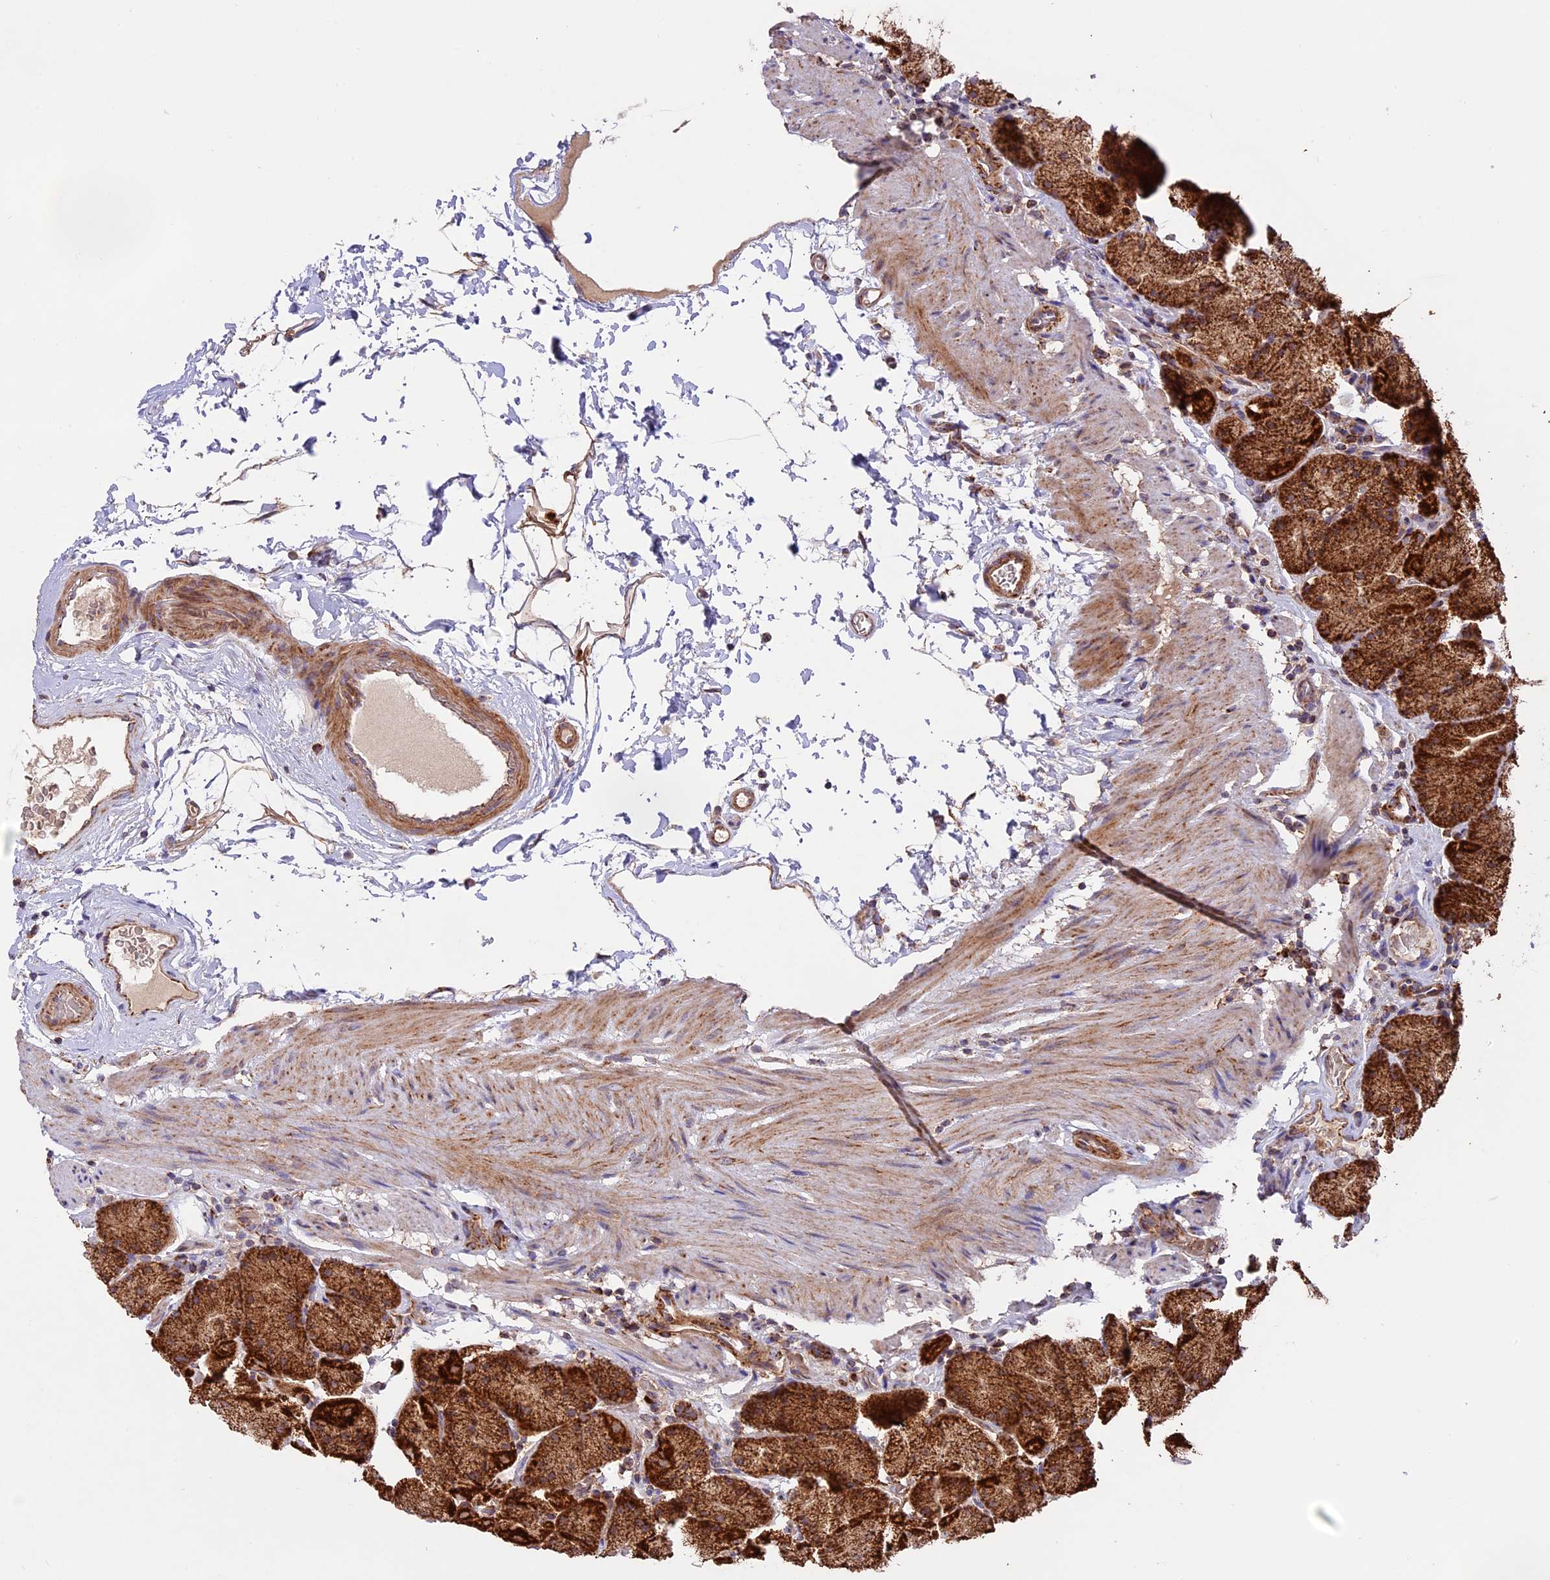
{"staining": {"intensity": "strong", "quantity": ">75%", "location": "cytoplasmic/membranous"}, "tissue": "stomach", "cell_type": "Glandular cells", "image_type": "normal", "snomed": [{"axis": "morphology", "description": "Normal tissue, NOS"}, {"axis": "topography", "description": "Stomach, upper"}, {"axis": "topography", "description": "Stomach, lower"}], "caption": "High-power microscopy captured an immunohistochemistry (IHC) micrograph of unremarkable stomach, revealing strong cytoplasmic/membranous staining in about >75% of glandular cells.", "gene": "NDUFA8", "patient": {"sex": "male", "age": 67}}